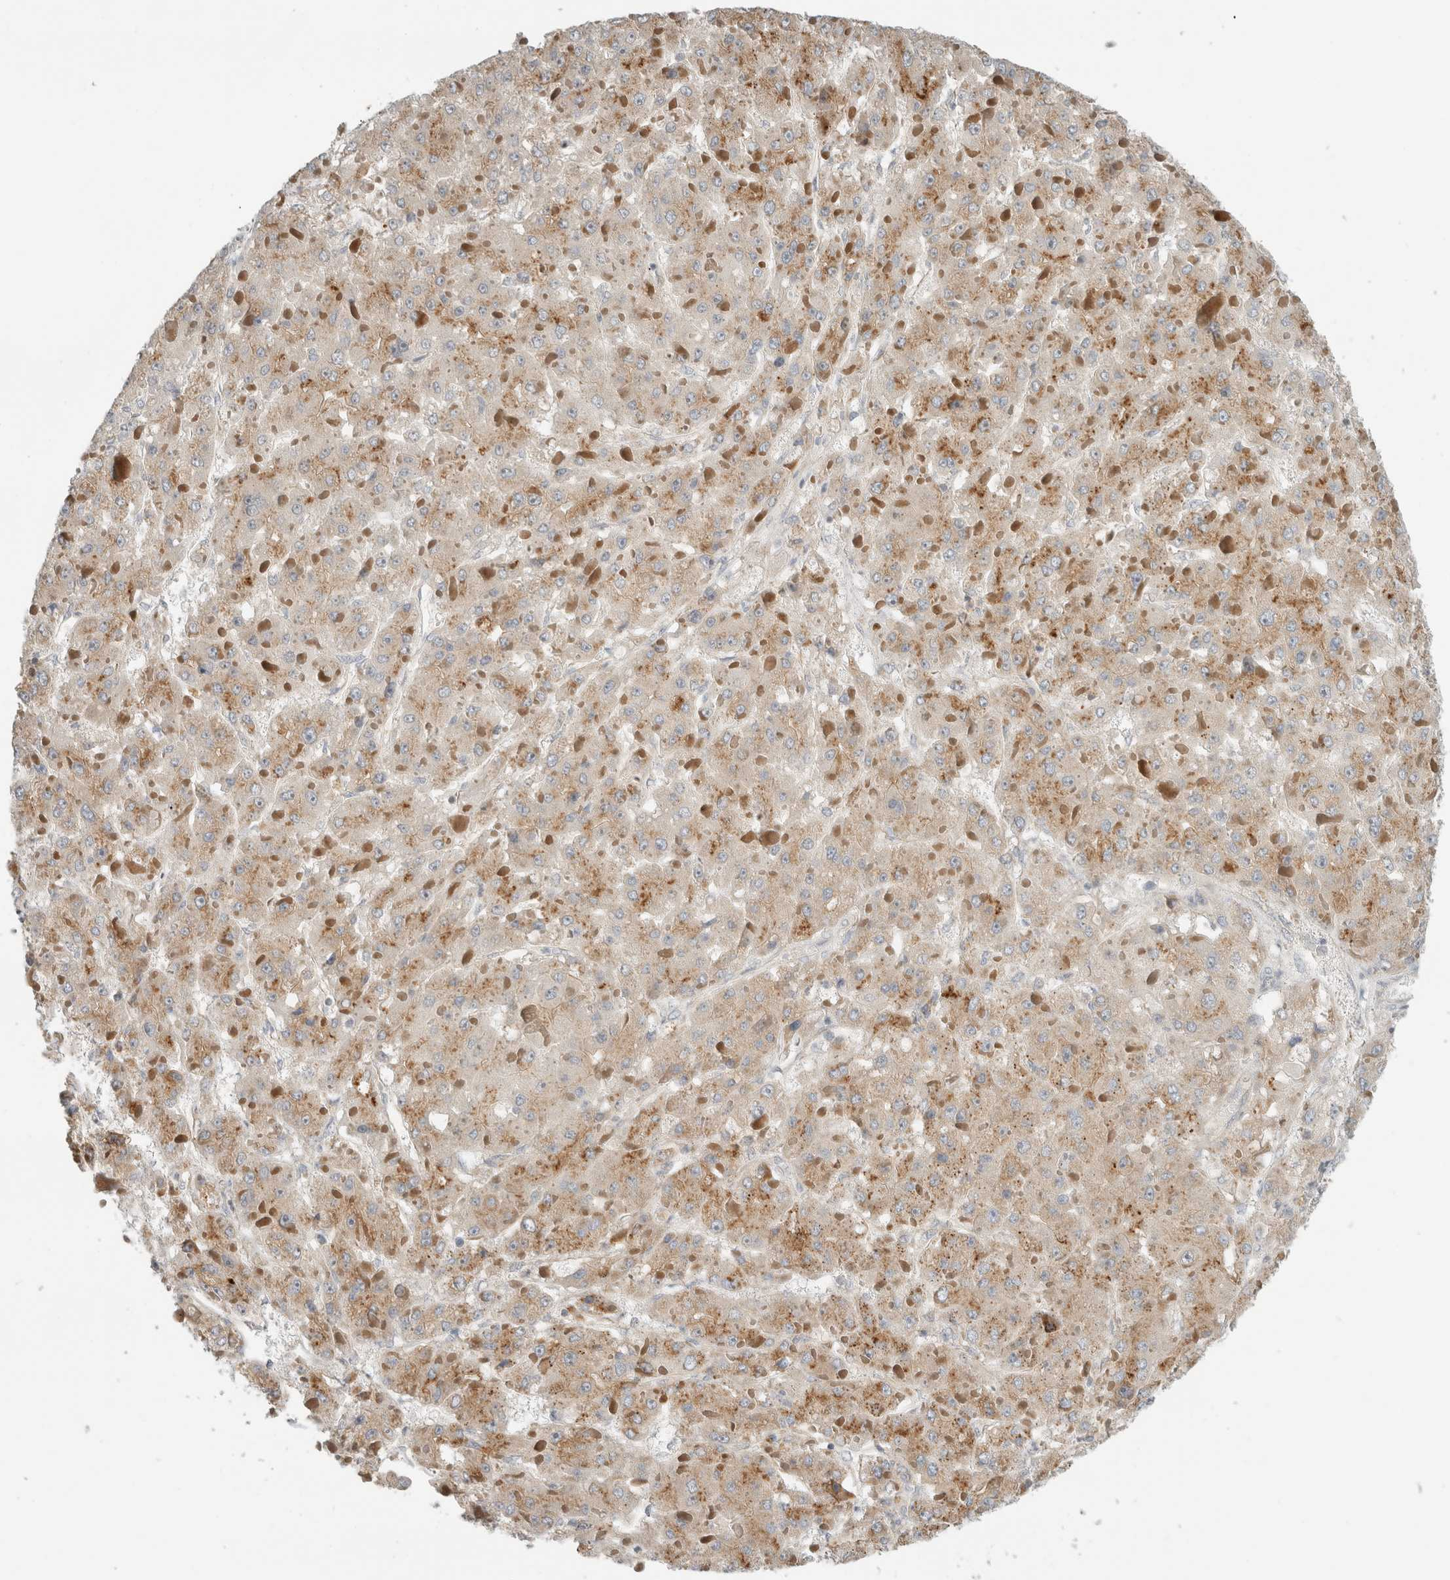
{"staining": {"intensity": "moderate", "quantity": ">75%", "location": "cytoplasmic/membranous"}, "tissue": "liver cancer", "cell_type": "Tumor cells", "image_type": "cancer", "snomed": [{"axis": "morphology", "description": "Carcinoma, Hepatocellular, NOS"}, {"axis": "topography", "description": "Liver"}], "caption": "IHC micrograph of neoplastic tissue: liver cancer (hepatocellular carcinoma) stained using IHC shows medium levels of moderate protein expression localized specifically in the cytoplasmic/membranous of tumor cells, appearing as a cytoplasmic/membranous brown color.", "gene": "KPNA5", "patient": {"sex": "female", "age": 73}}